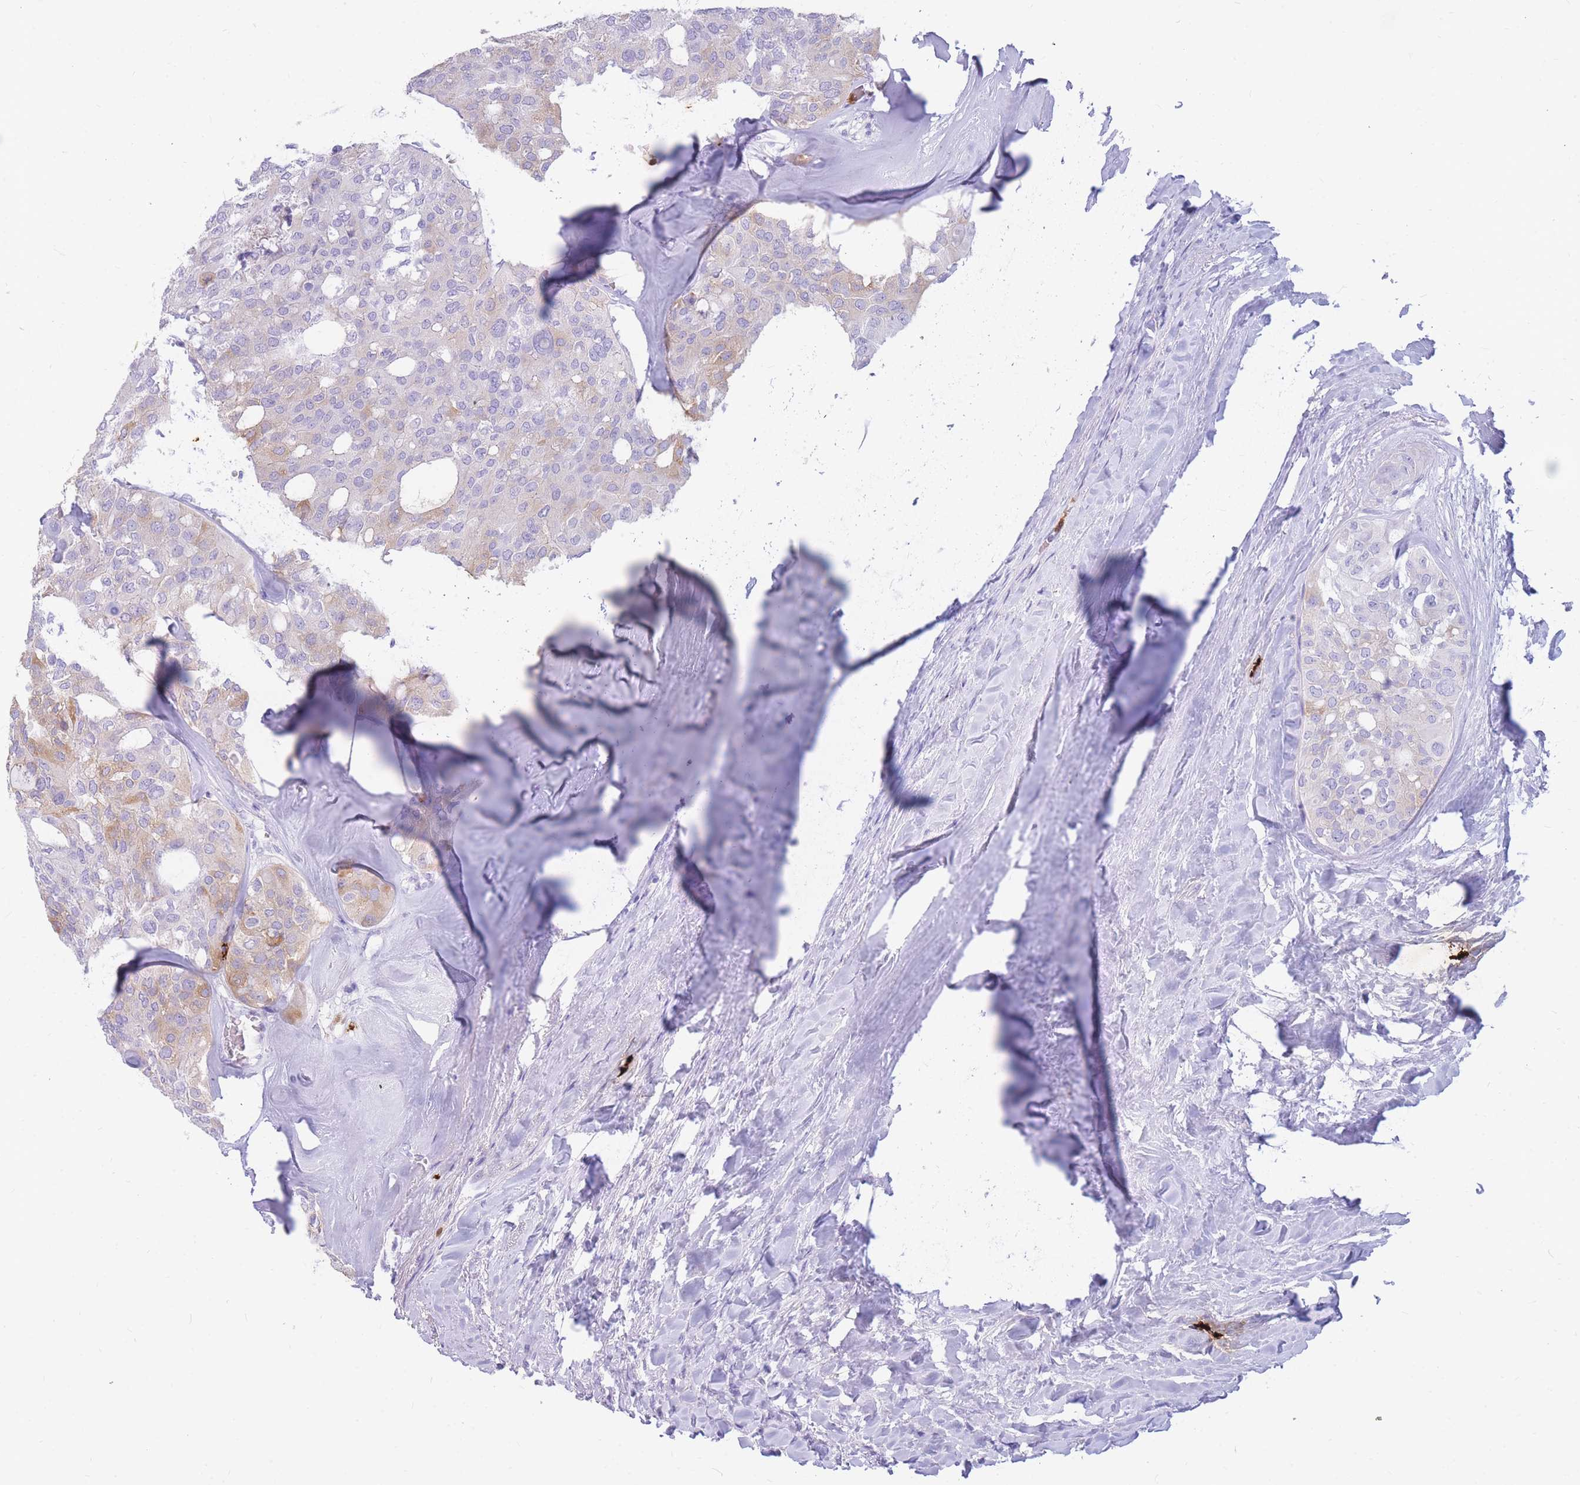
{"staining": {"intensity": "moderate", "quantity": "<25%", "location": "cytoplasmic/membranous"}, "tissue": "thyroid cancer", "cell_type": "Tumor cells", "image_type": "cancer", "snomed": [{"axis": "morphology", "description": "Follicular adenoma carcinoma, NOS"}, {"axis": "topography", "description": "Thyroid gland"}], "caption": "Thyroid follicular adenoma carcinoma stained with DAB IHC exhibits low levels of moderate cytoplasmic/membranous expression in about <25% of tumor cells.", "gene": "TPSAB1", "patient": {"sex": "male", "age": 75}}